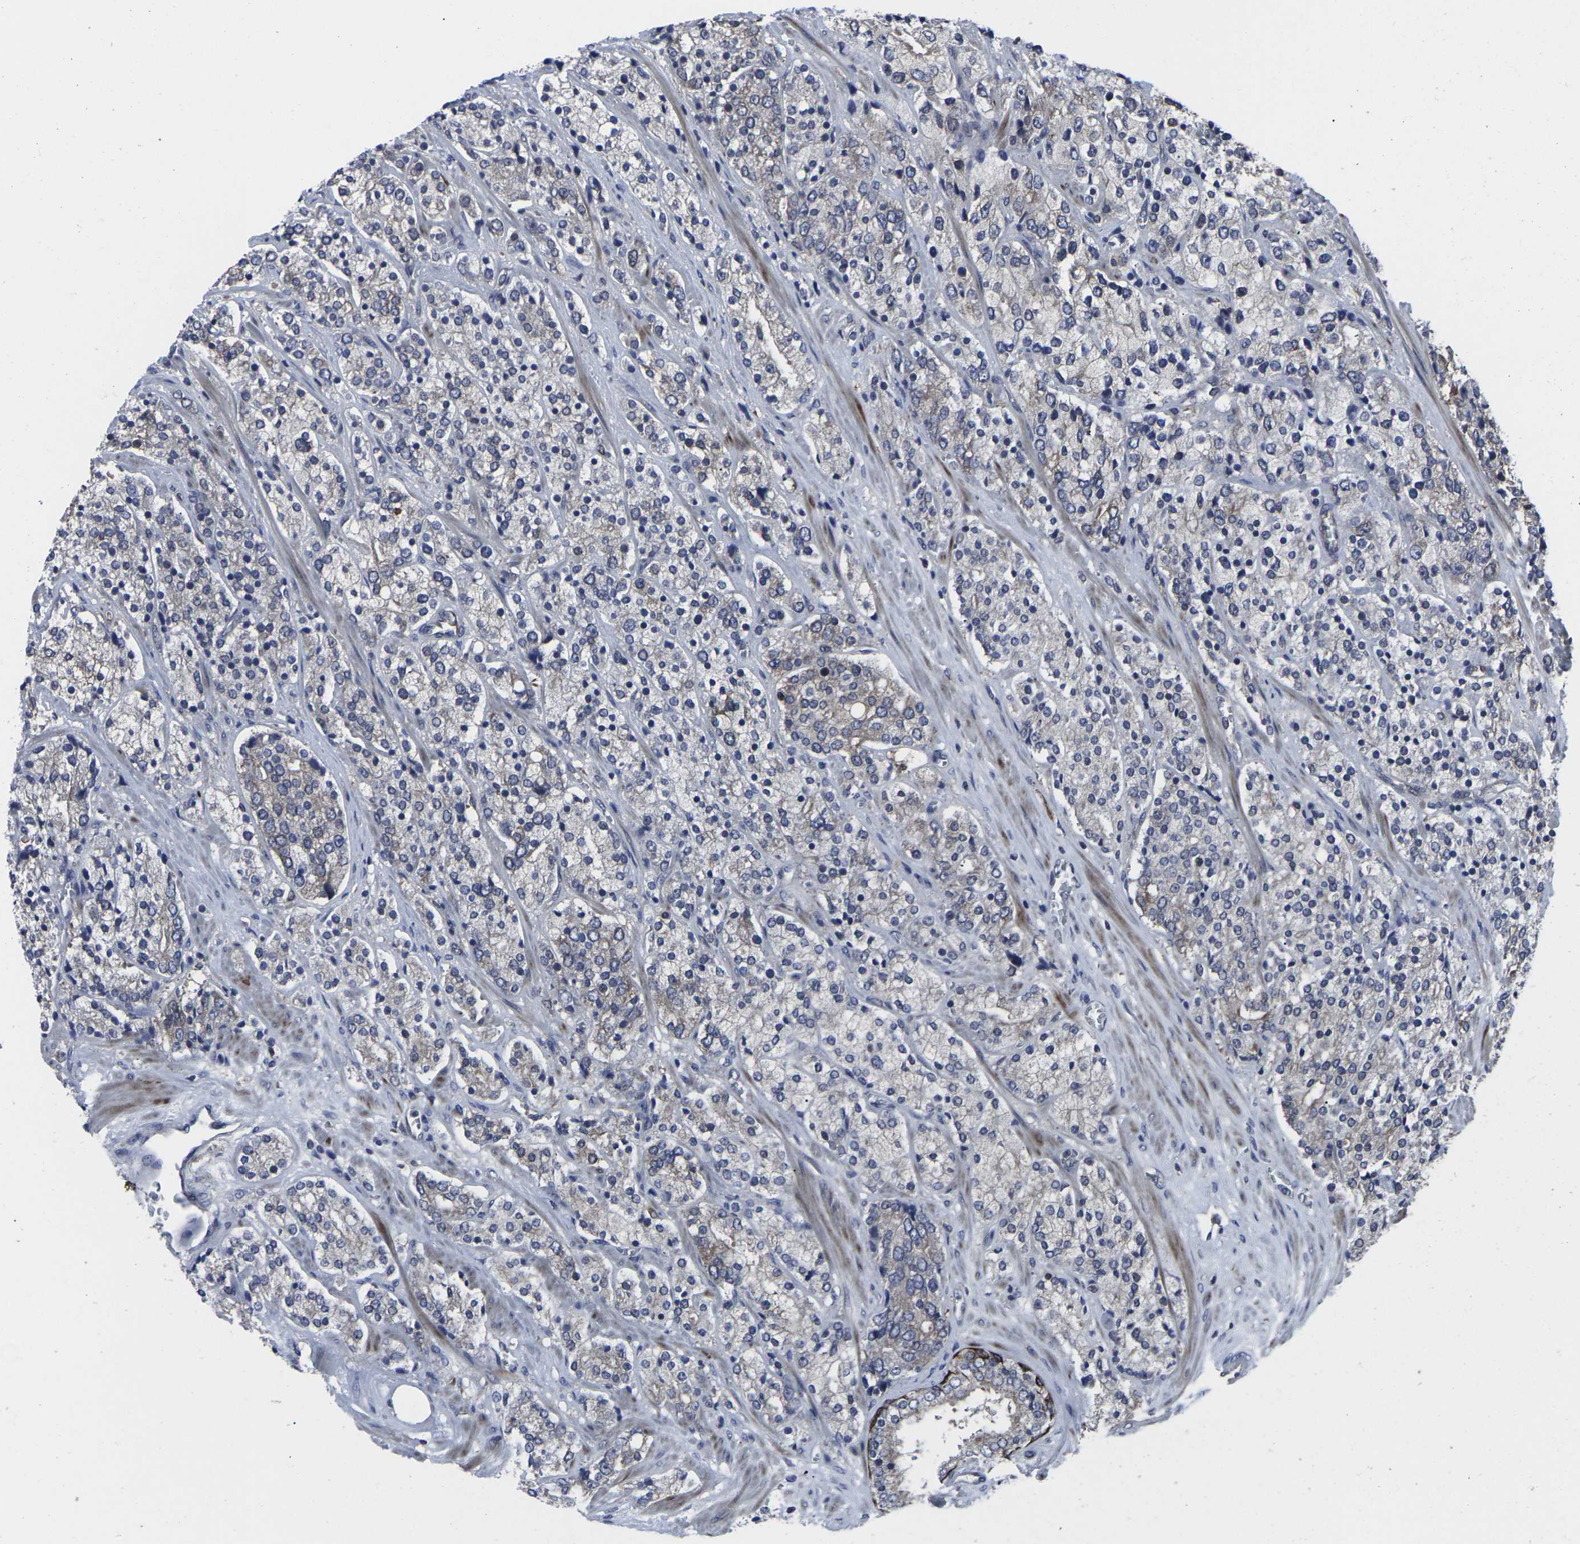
{"staining": {"intensity": "moderate", "quantity": "25%-75%", "location": "cytoplasmic/membranous"}, "tissue": "prostate cancer", "cell_type": "Tumor cells", "image_type": "cancer", "snomed": [{"axis": "morphology", "description": "Adenocarcinoma, High grade"}, {"axis": "topography", "description": "Prostate"}], "caption": "Tumor cells exhibit moderate cytoplasmic/membranous staining in approximately 25%-75% of cells in high-grade adenocarcinoma (prostate). (Brightfield microscopy of DAB IHC at high magnification).", "gene": "HPRT1", "patient": {"sex": "male", "age": 71}}